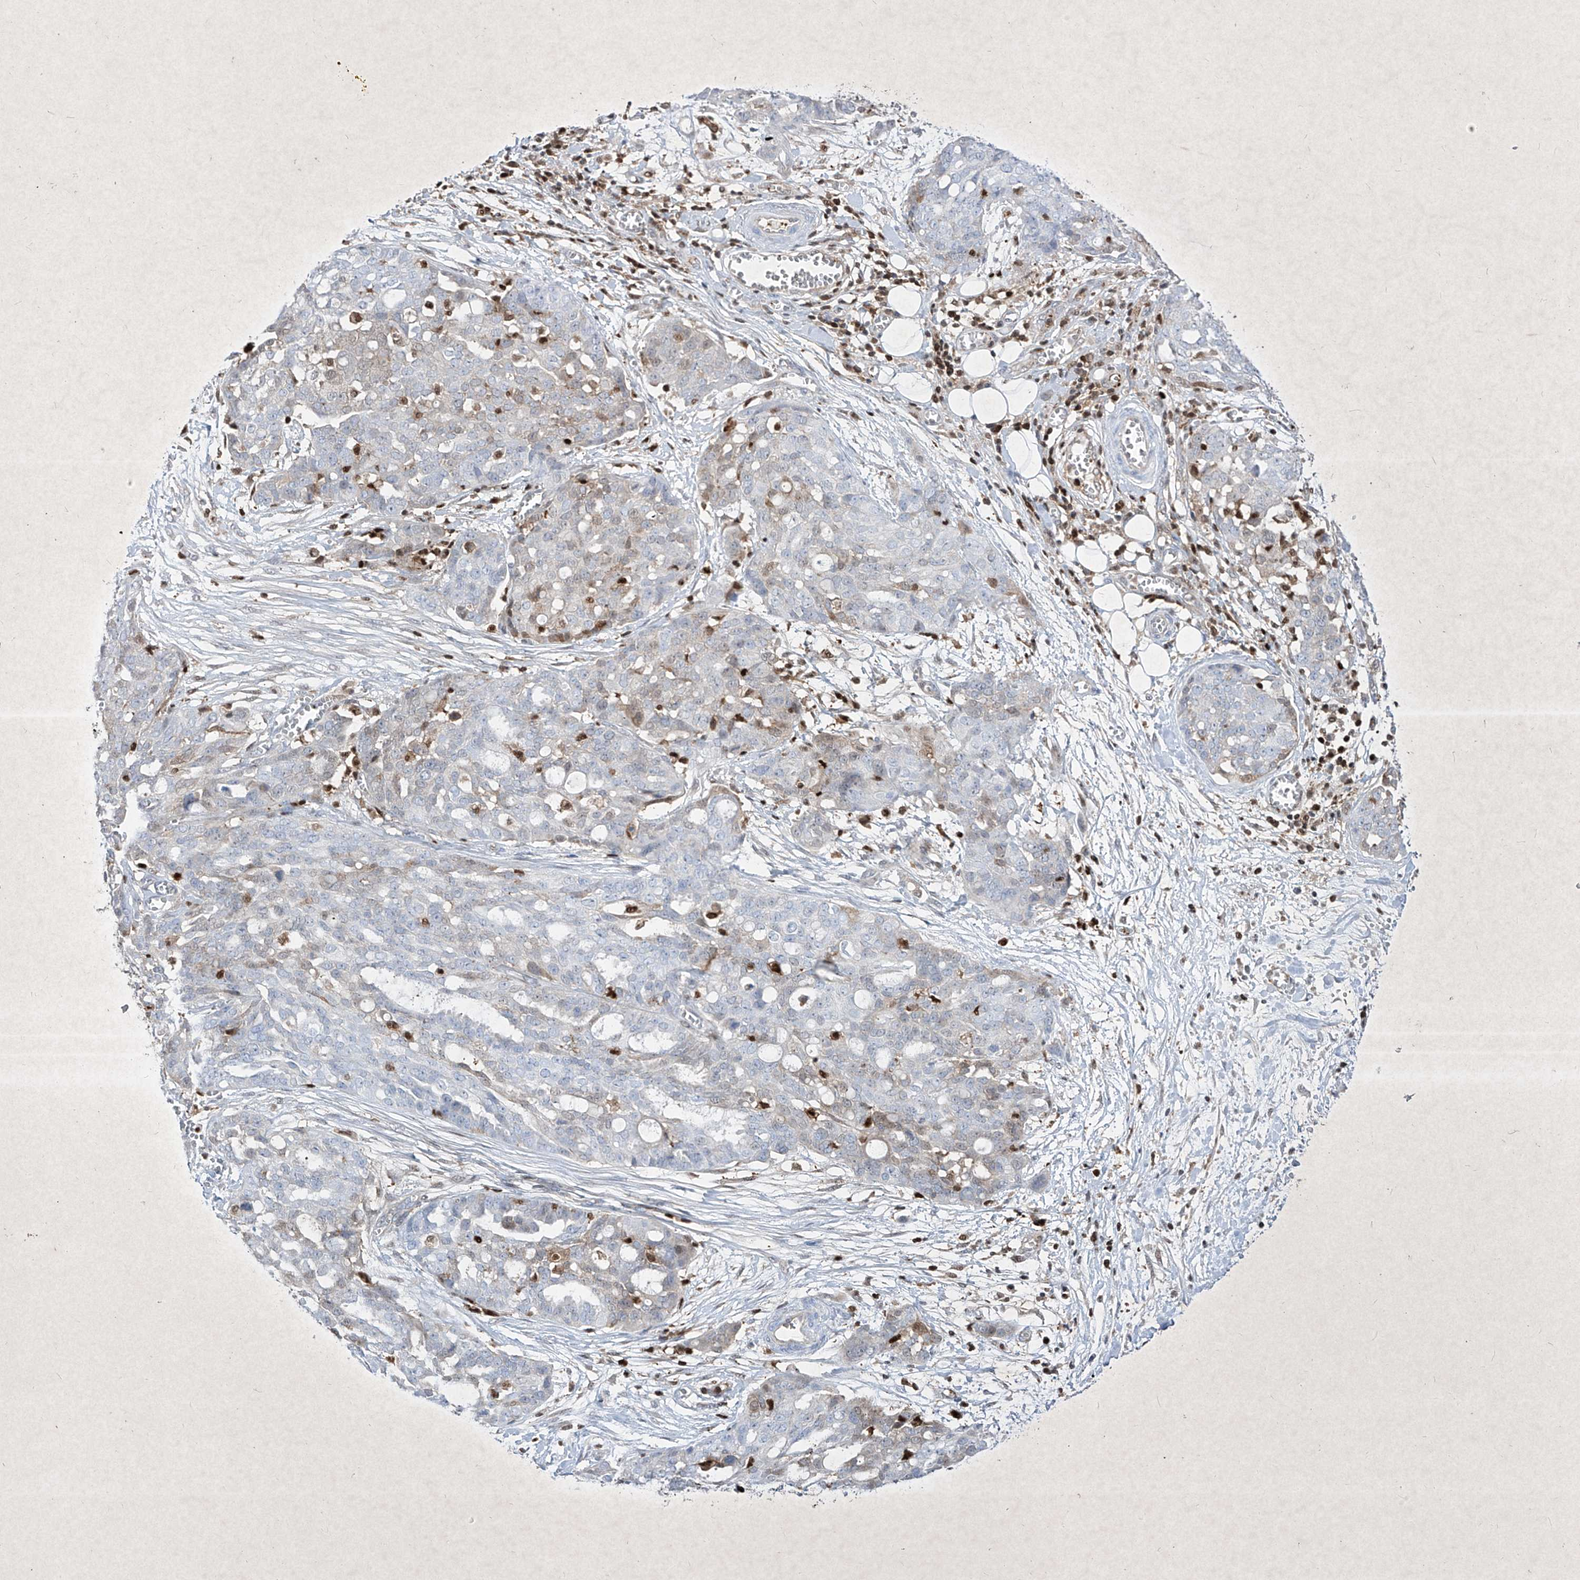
{"staining": {"intensity": "moderate", "quantity": "<25%", "location": "cytoplasmic/membranous,nuclear"}, "tissue": "ovarian cancer", "cell_type": "Tumor cells", "image_type": "cancer", "snomed": [{"axis": "morphology", "description": "Cystadenocarcinoma, serous, NOS"}, {"axis": "topography", "description": "Soft tissue"}, {"axis": "topography", "description": "Ovary"}], "caption": "Human ovarian cancer (serous cystadenocarcinoma) stained with a brown dye displays moderate cytoplasmic/membranous and nuclear positive positivity in about <25% of tumor cells.", "gene": "PSMB10", "patient": {"sex": "female", "age": 57}}